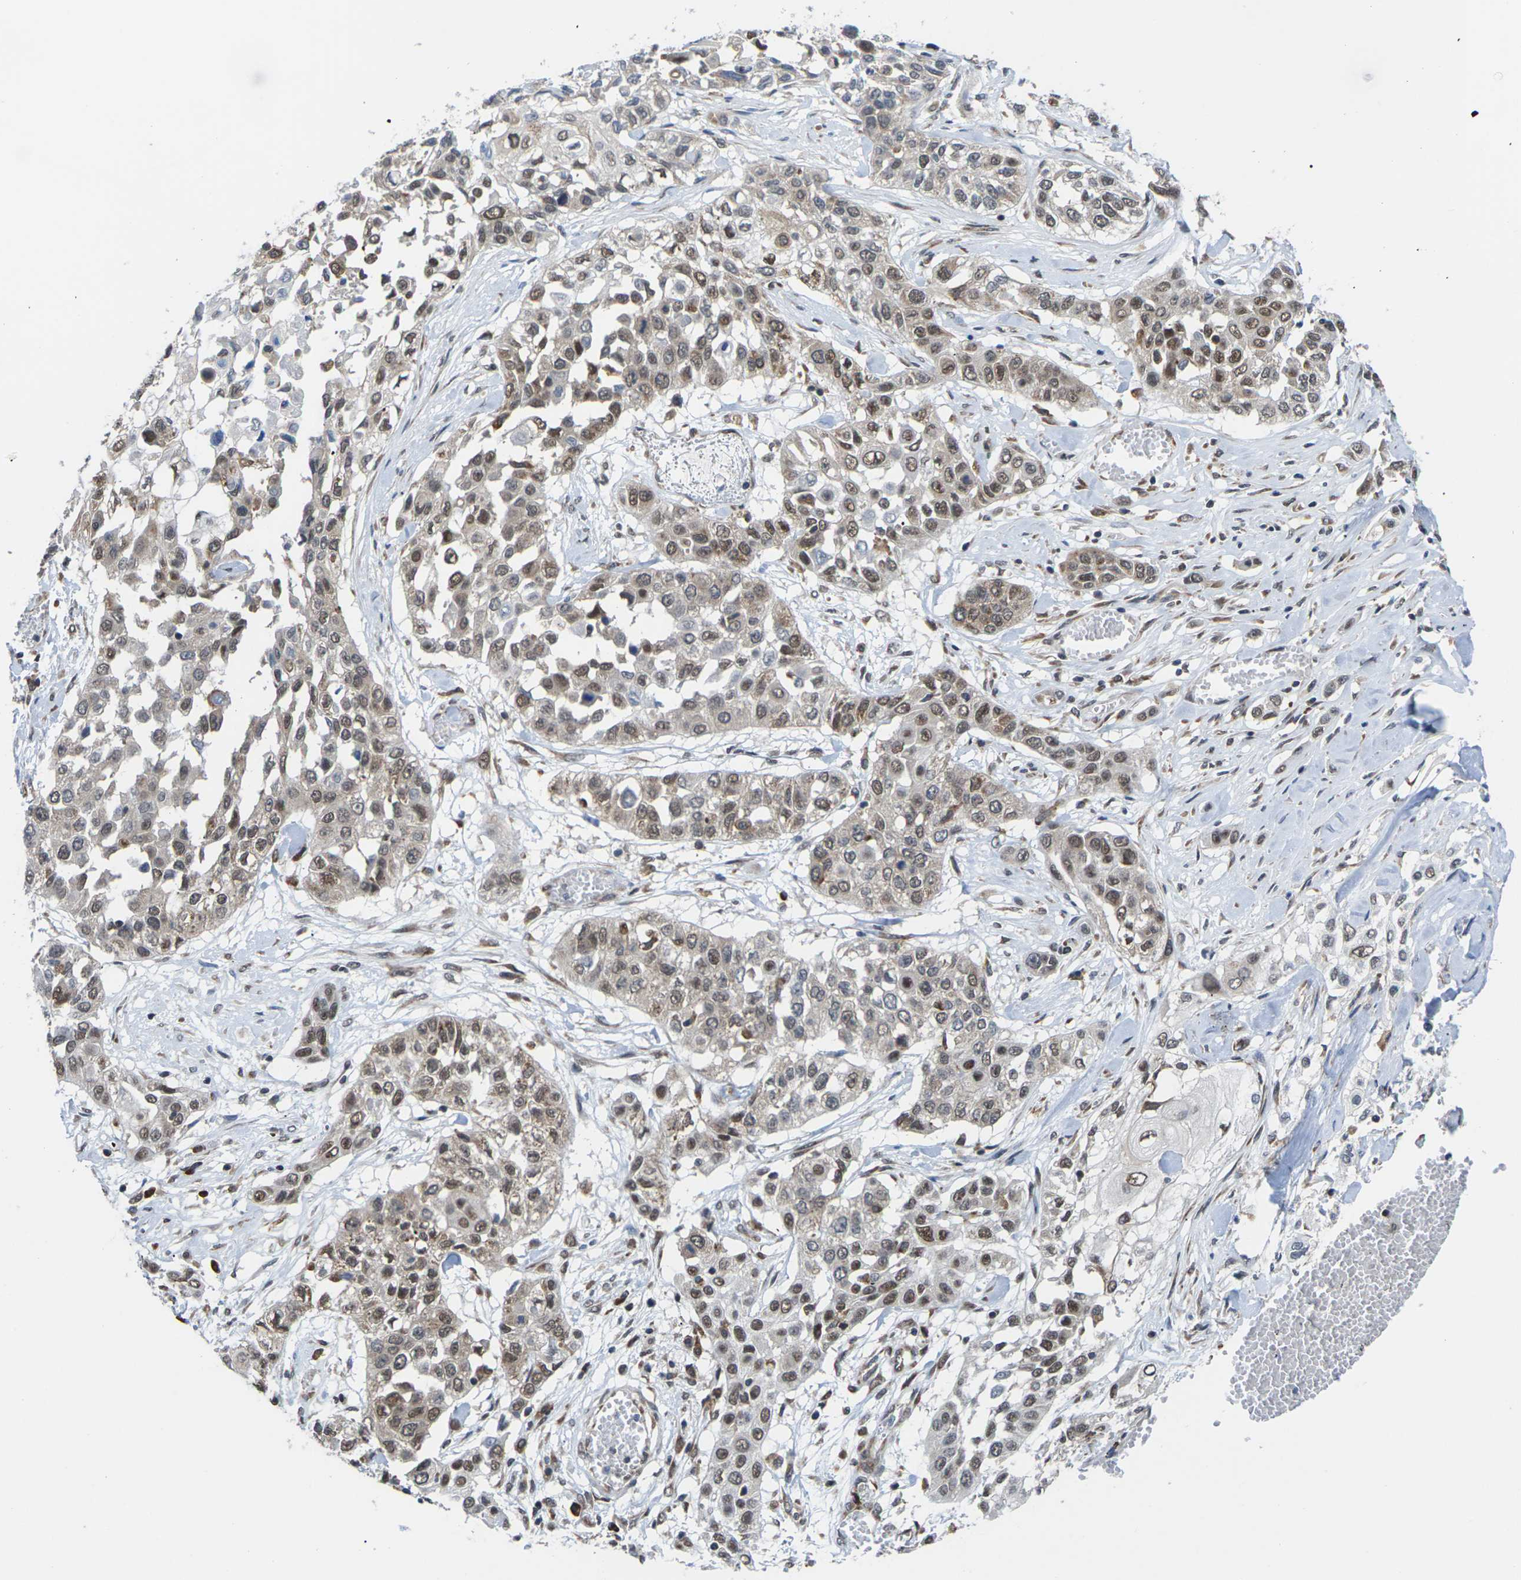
{"staining": {"intensity": "moderate", "quantity": ">75%", "location": "nuclear"}, "tissue": "lung cancer", "cell_type": "Tumor cells", "image_type": "cancer", "snomed": [{"axis": "morphology", "description": "Squamous cell carcinoma, NOS"}, {"axis": "topography", "description": "Lung"}], "caption": "DAB (3,3'-diaminobenzidine) immunohistochemical staining of lung squamous cell carcinoma exhibits moderate nuclear protein expression in about >75% of tumor cells. (DAB IHC with brightfield microscopy, high magnification).", "gene": "PDZK1IP1", "patient": {"sex": "male", "age": 71}}